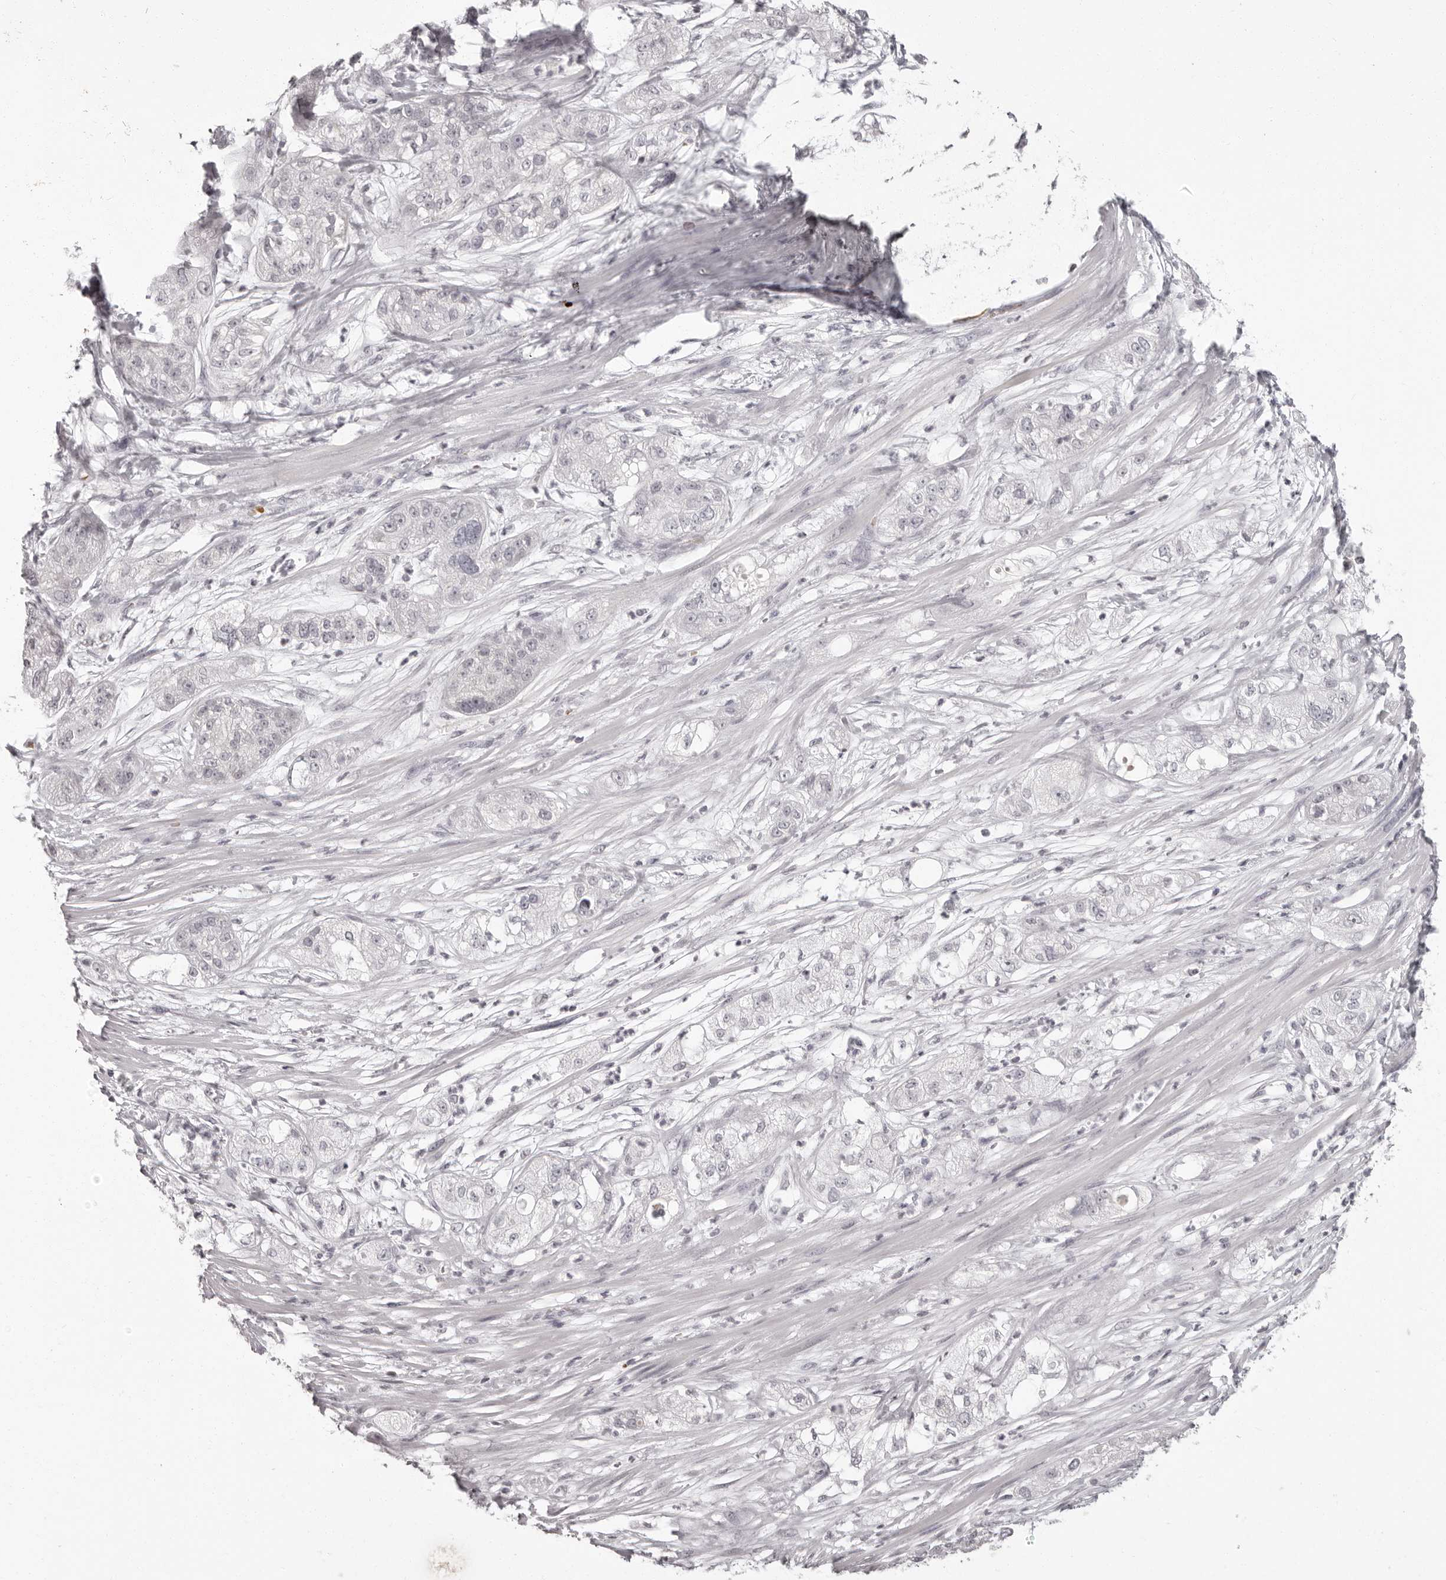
{"staining": {"intensity": "negative", "quantity": "none", "location": "none"}, "tissue": "pancreatic cancer", "cell_type": "Tumor cells", "image_type": "cancer", "snomed": [{"axis": "morphology", "description": "Adenocarcinoma, NOS"}, {"axis": "topography", "description": "Pancreas"}], "caption": "A high-resolution image shows immunohistochemistry (IHC) staining of pancreatic cancer (adenocarcinoma), which exhibits no significant staining in tumor cells.", "gene": "C8orf74", "patient": {"sex": "female", "age": 78}}